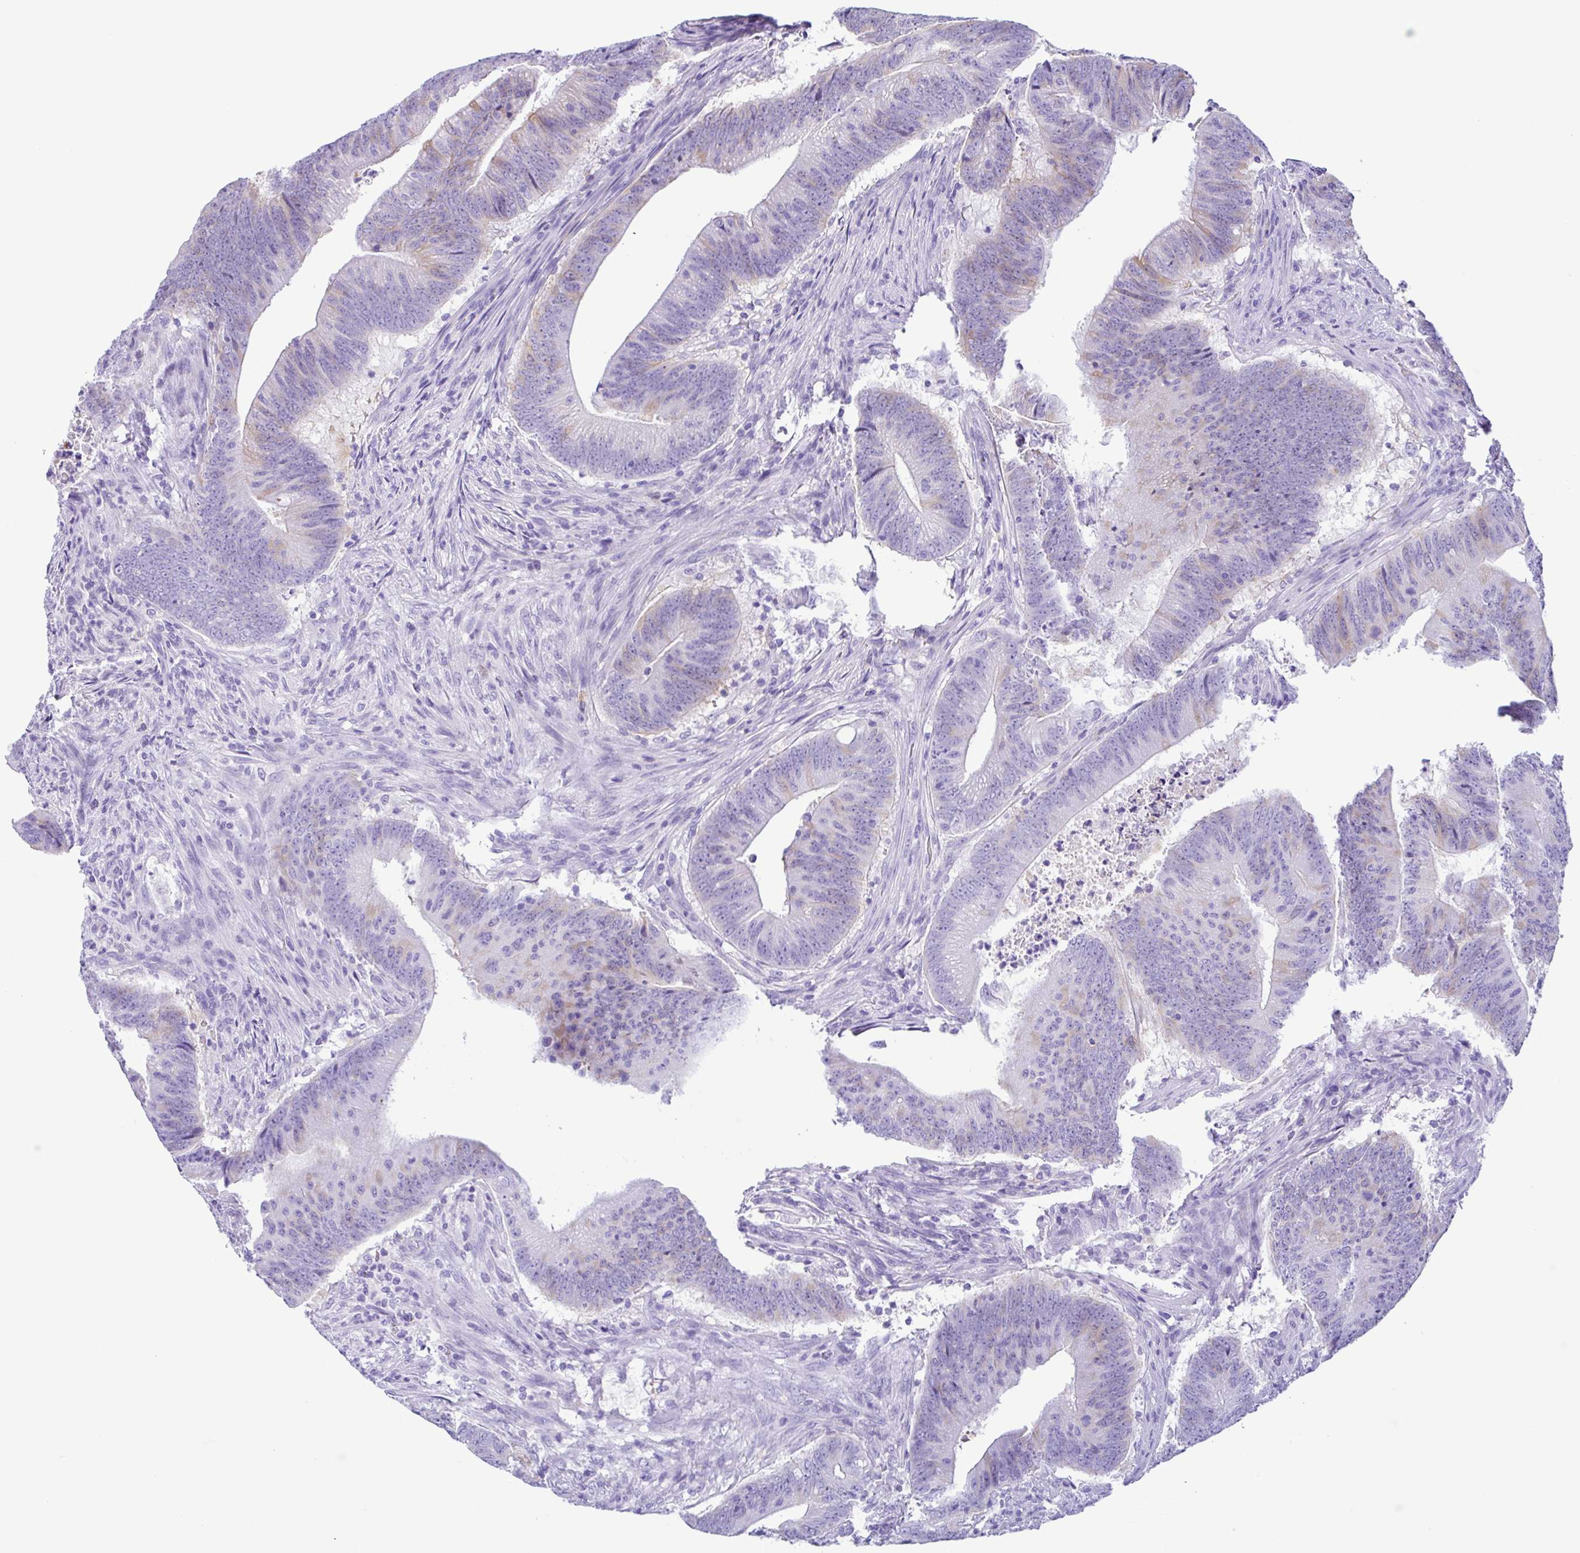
{"staining": {"intensity": "weak", "quantity": "<25%", "location": "cytoplasmic/membranous"}, "tissue": "colorectal cancer", "cell_type": "Tumor cells", "image_type": "cancer", "snomed": [{"axis": "morphology", "description": "Adenocarcinoma, NOS"}, {"axis": "topography", "description": "Colon"}], "caption": "An immunohistochemistry image of colorectal adenocarcinoma is shown. There is no staining in tumor cells of colorectal adenocarcinoma. (Stains: DAB immunohistochemistry (IHC) with hematoxylin counter stain, Microscopy: brightfield microscopy at high magnification).", "gene": "RRM2", "patient": {"sex": "female", "age": 87}}